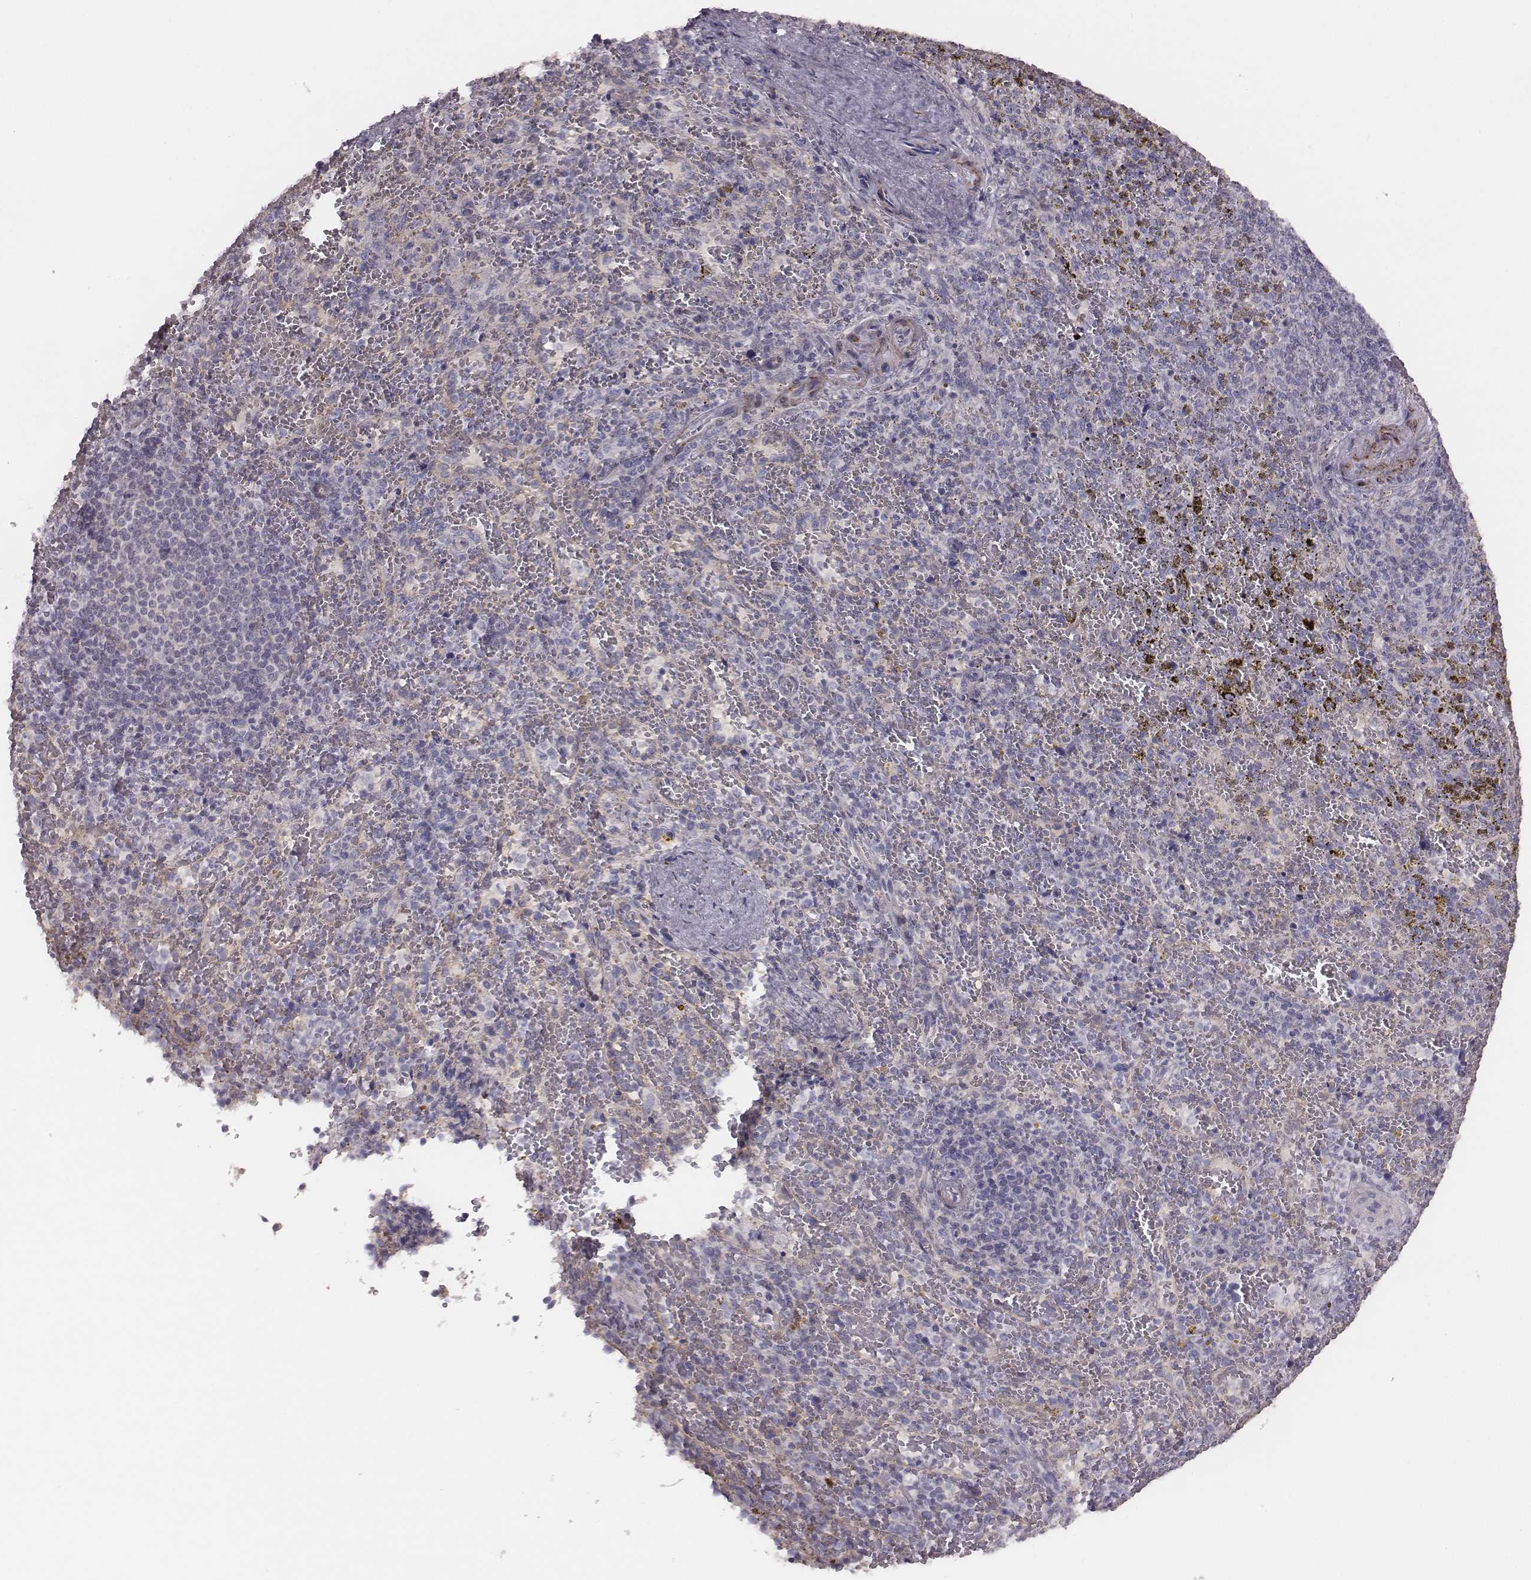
{"staining": {"intensity": "negative", "quantity": "none", "location": "none"}, "tissue": "spleen", "cell_type": "Cells in red pulp", "image_type": "normal", "snomed": [{"axis": "morphology", "description": "Normal tissue, NOS"}, {"axis": "topography", "description": "Spleen"}], "caption": "A high-resolution photomicrograph shows immunohistochemistry (IHC) staining of benign spleen, which demonstrates no significant positivity in cells in red pulp.", "gene": "PRKCZ", "patient": {"sex": "female", "age": 50}}